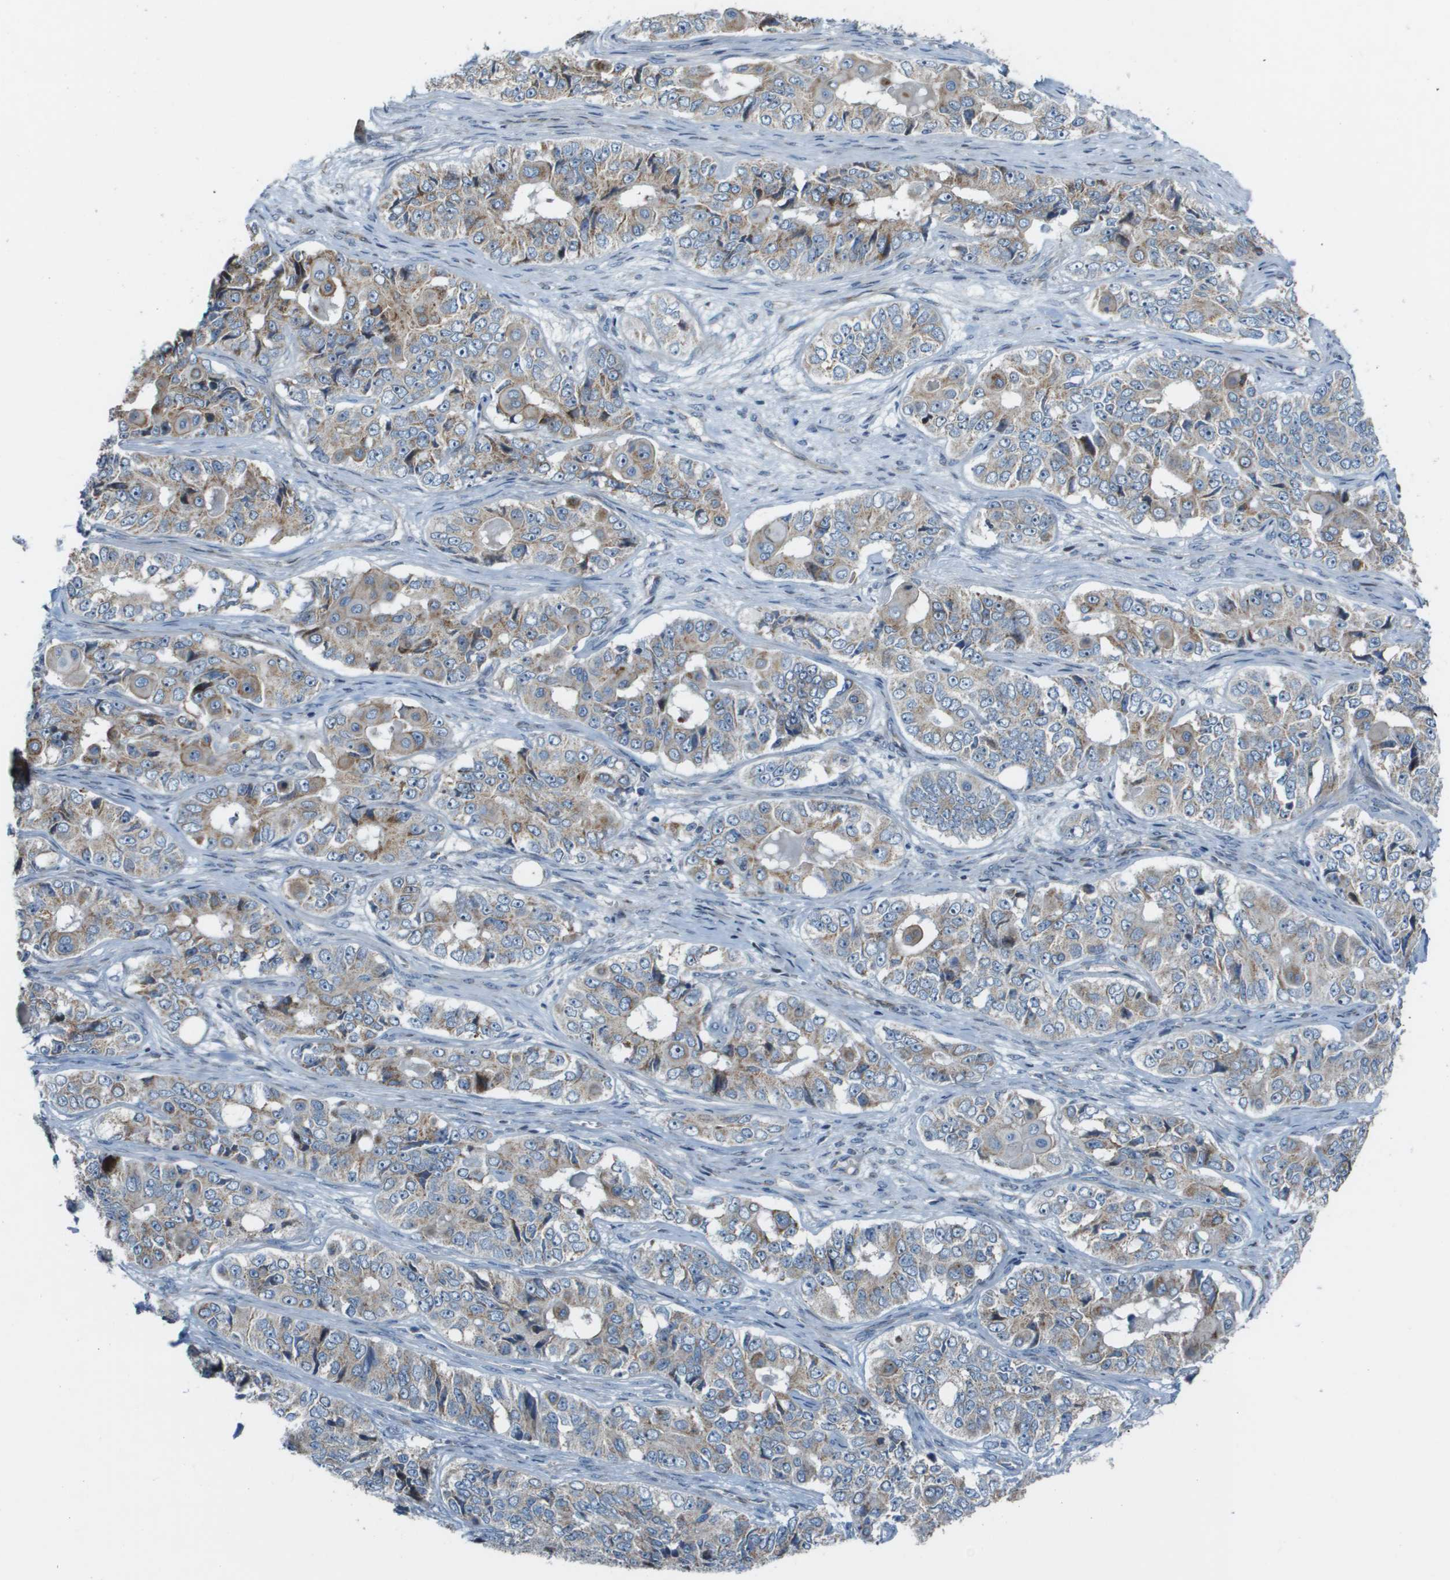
{"staining": {"intensity": "weak", "quantity": "<25%", "location": "cytoplasmic/membranous"}, "tissue": "ovarian cancer", "cell_type": "Tumor cells", "image_type": "cancer", "snomed": [{"axis": "morphology", "description": "Carcinoma, endometroid"}, {"axis": "topography", "description": "Ovary"}], "caption": "The image reveals no staining of tumor cells in ovarian cancer (endometroid carcinoma).", "gene": "MGAT3", "patient": {"sex": "female", "age": 51}}